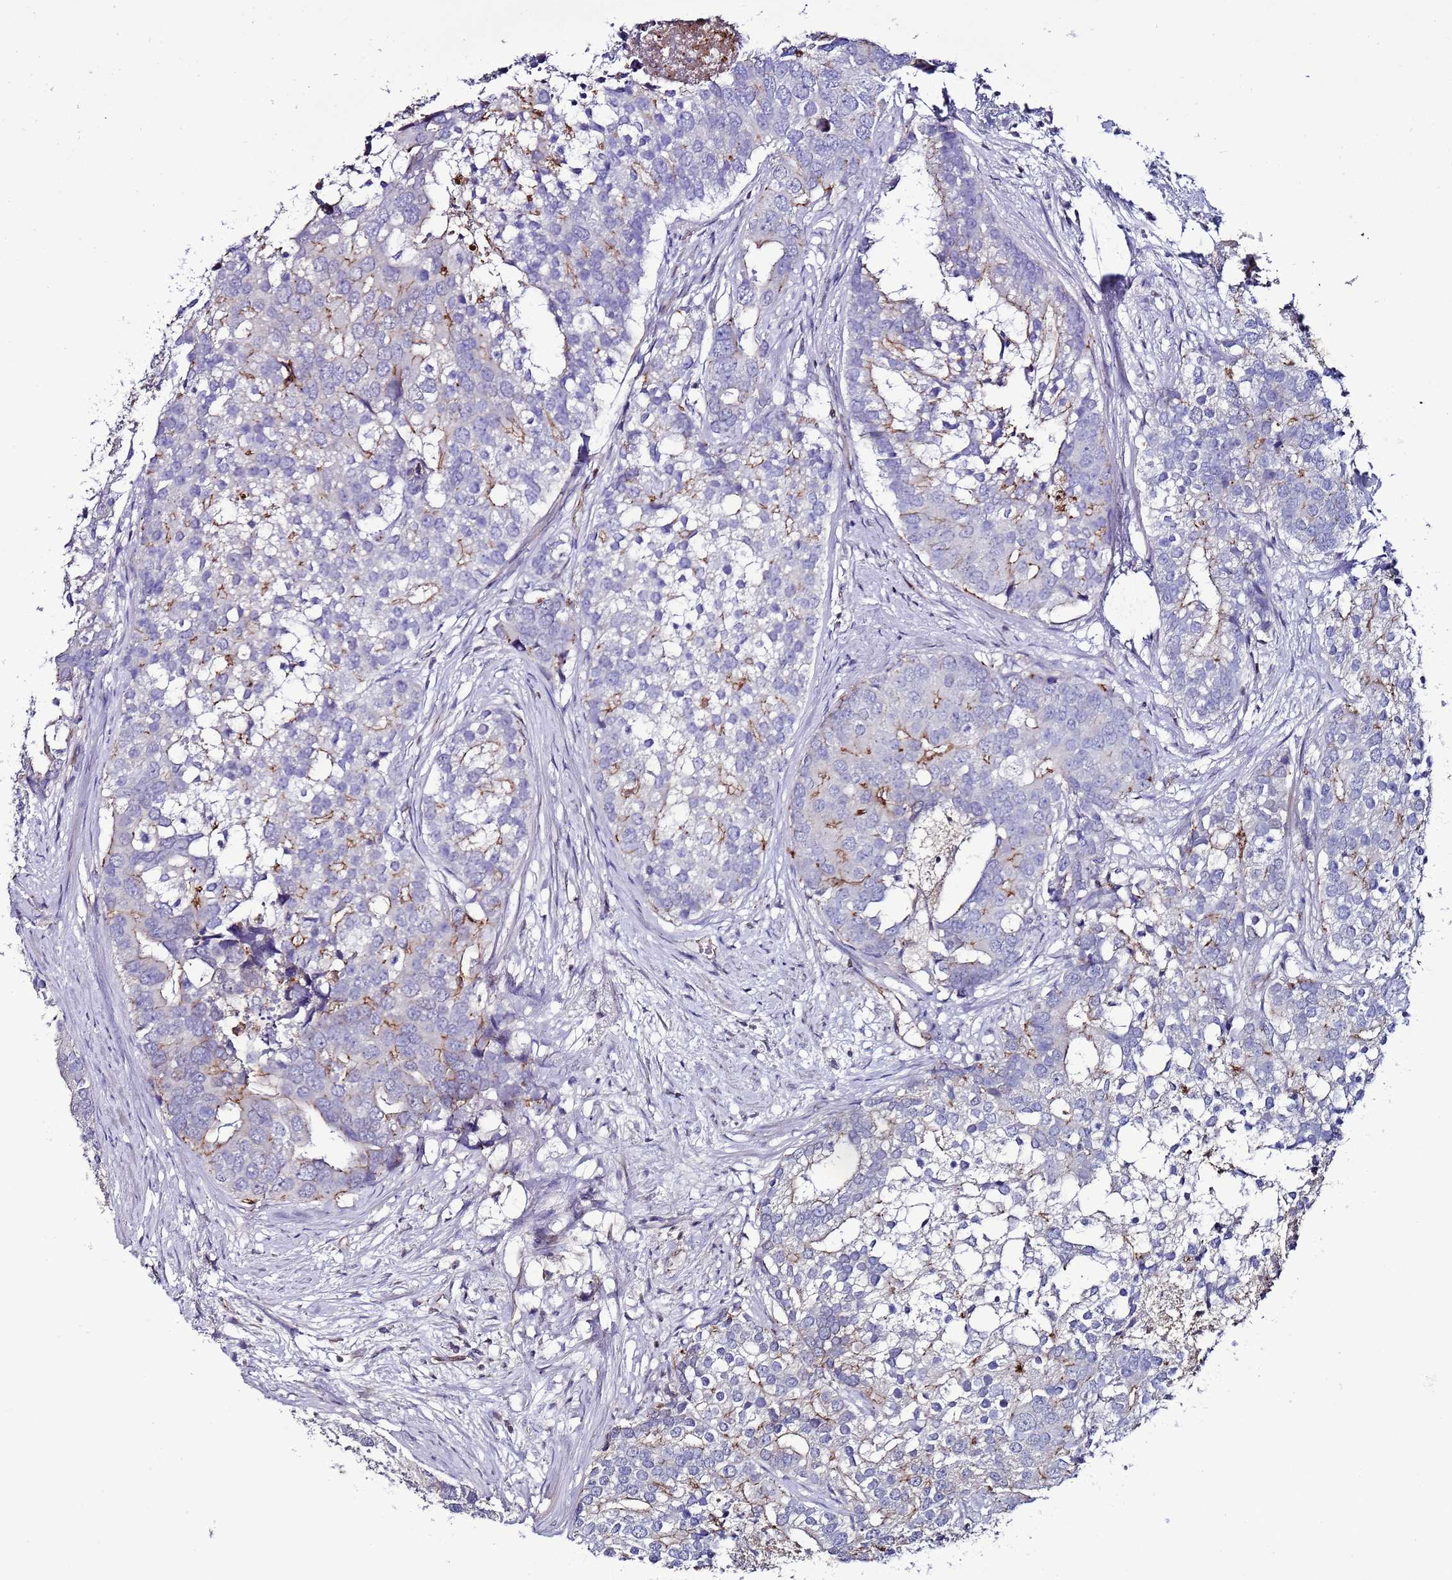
{"staining": {"intensity": "moderate", "quantity": "<25%", "location": "cytoplasmic/membranous"}, "tissue": "prostate cancer", "cell_type": "Tumor cells", "image_type": "cancer", "snomed": [{"axis": "morphology", "description": "Adenocarcinoma, High grade"}, {"axis": "topography", "description": "Prostate"}], "caption": "Human prostate cancer (adenocarcinoma (high-grade)) stained for a protein (brown) reveals moderate cytoplasmic/membranous positive positivity in about <25% of tumor cells.", "gene": "TENM3", "patient": {"sex": "male", "age": 62}}